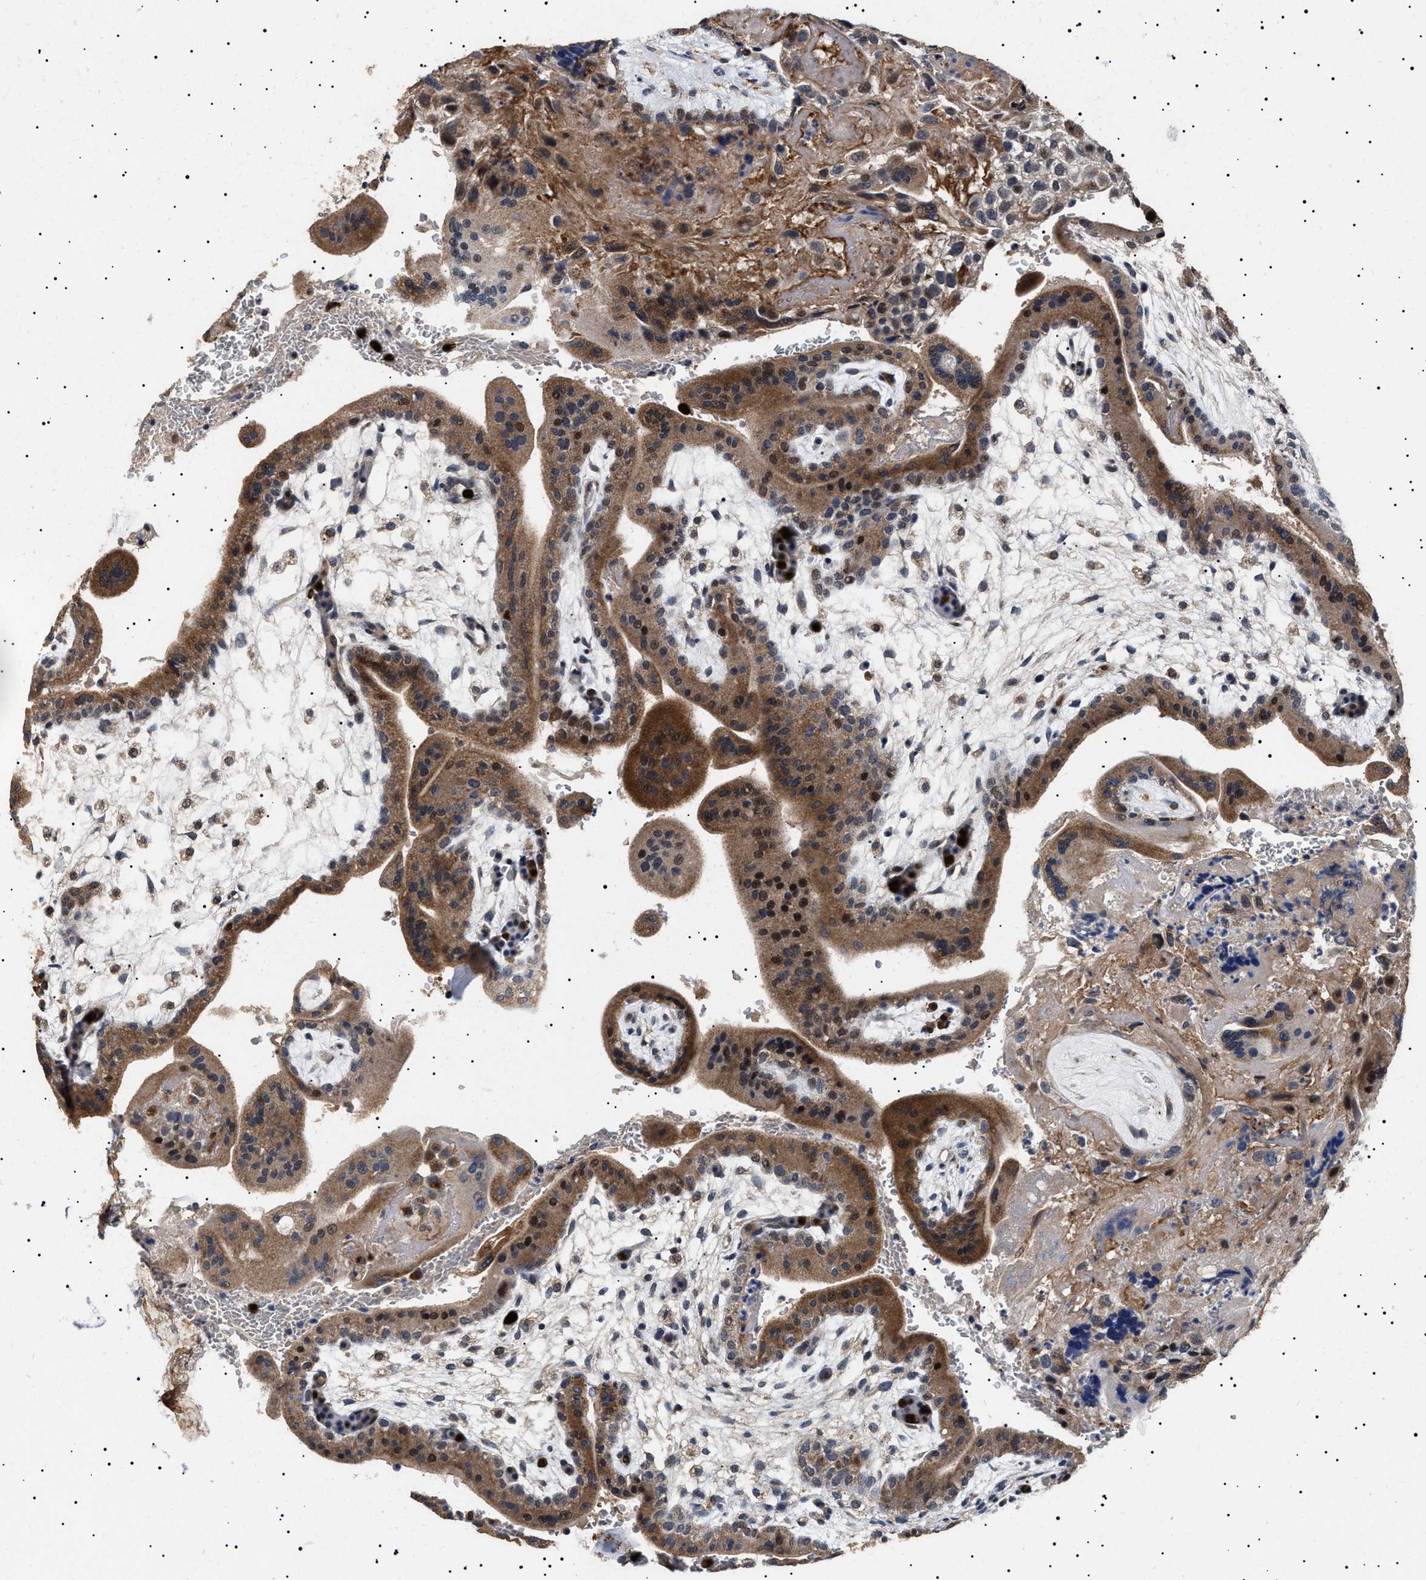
{"staining": {"intensity": "moderate", "quantity": ">75%", "location": "cytoplasmic/membranous"}, "tissue": "placenta", "cell_type": "Decidual cells", "image_type": "normal", "snomed": [{"axis": "morphology", "description": "Normal tissue, NOS"}, {"axis": "topography", "description": "Placenta"}], "caption": "Approximately >75% of decidual cells in normal placenta exhibit moderate cytoplasmic/membranous protein staining as visualized by brown immunohistochemical staining.", "gene": "RAB34", "patient": {"sex": "female", "age": 35}}